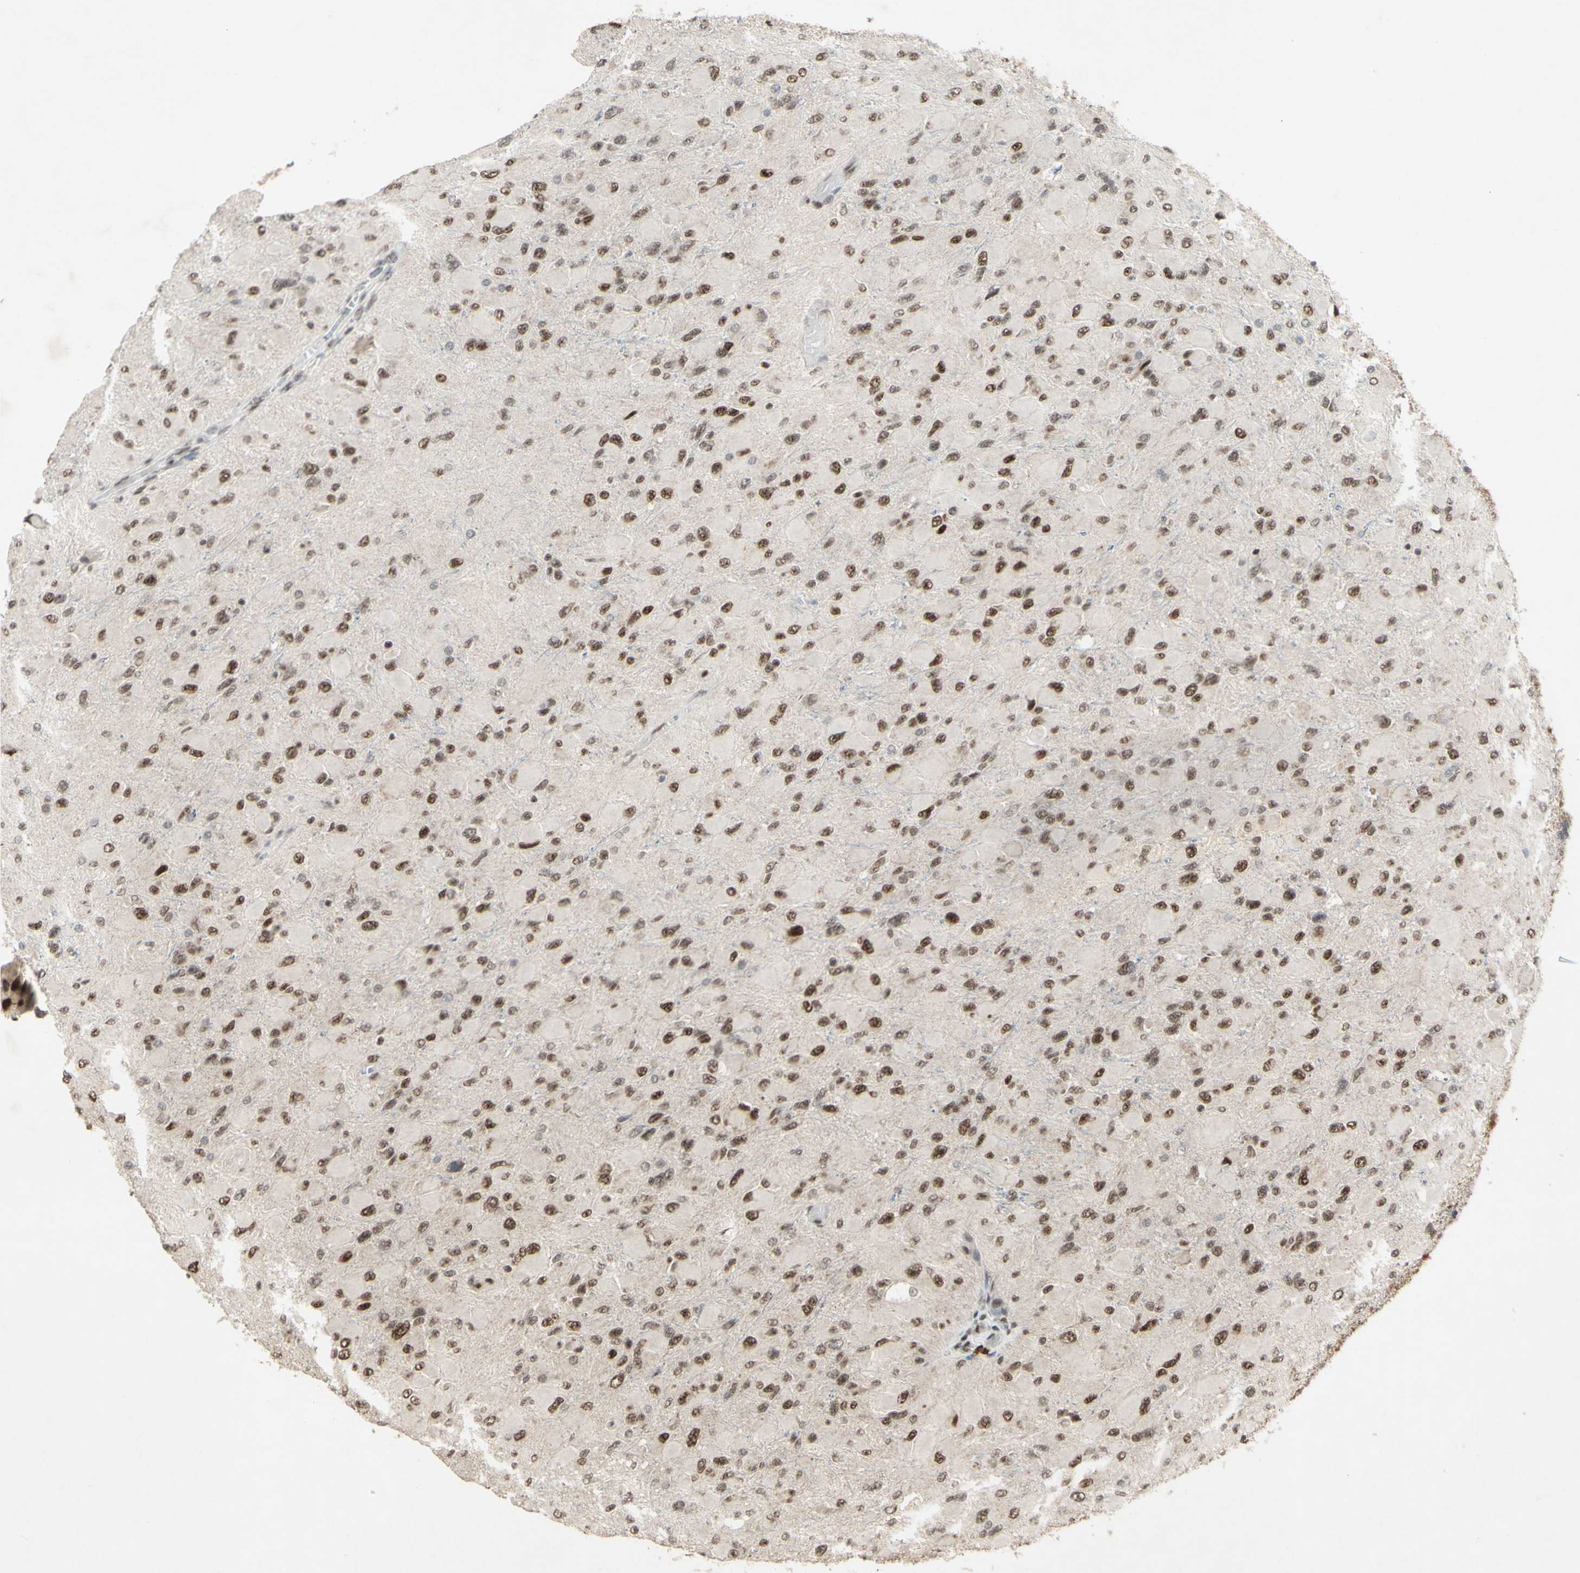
{"staining": {"intensity": "moderate", "quantity": ">75%", "location": "nuclear"}, "tissue": "glioma", "cell_type": "Tumor cells", "image_type": "cancer", "snomed": [{"axis": "morphology", "description": "Glioma, malignant, High grade"}, {"axis": "topography", "description": "Cerebral cortex"}], "caption": "This image demonstrates high-grade glioma (malignant) stained with IHC to label a protein in brown. The nuclear of tumor cells show moderate positivity for the protein. Nuclei are counter-stained blue.", "gene": "CCNT1", "patient": {"sex": "female", "age": 36}}